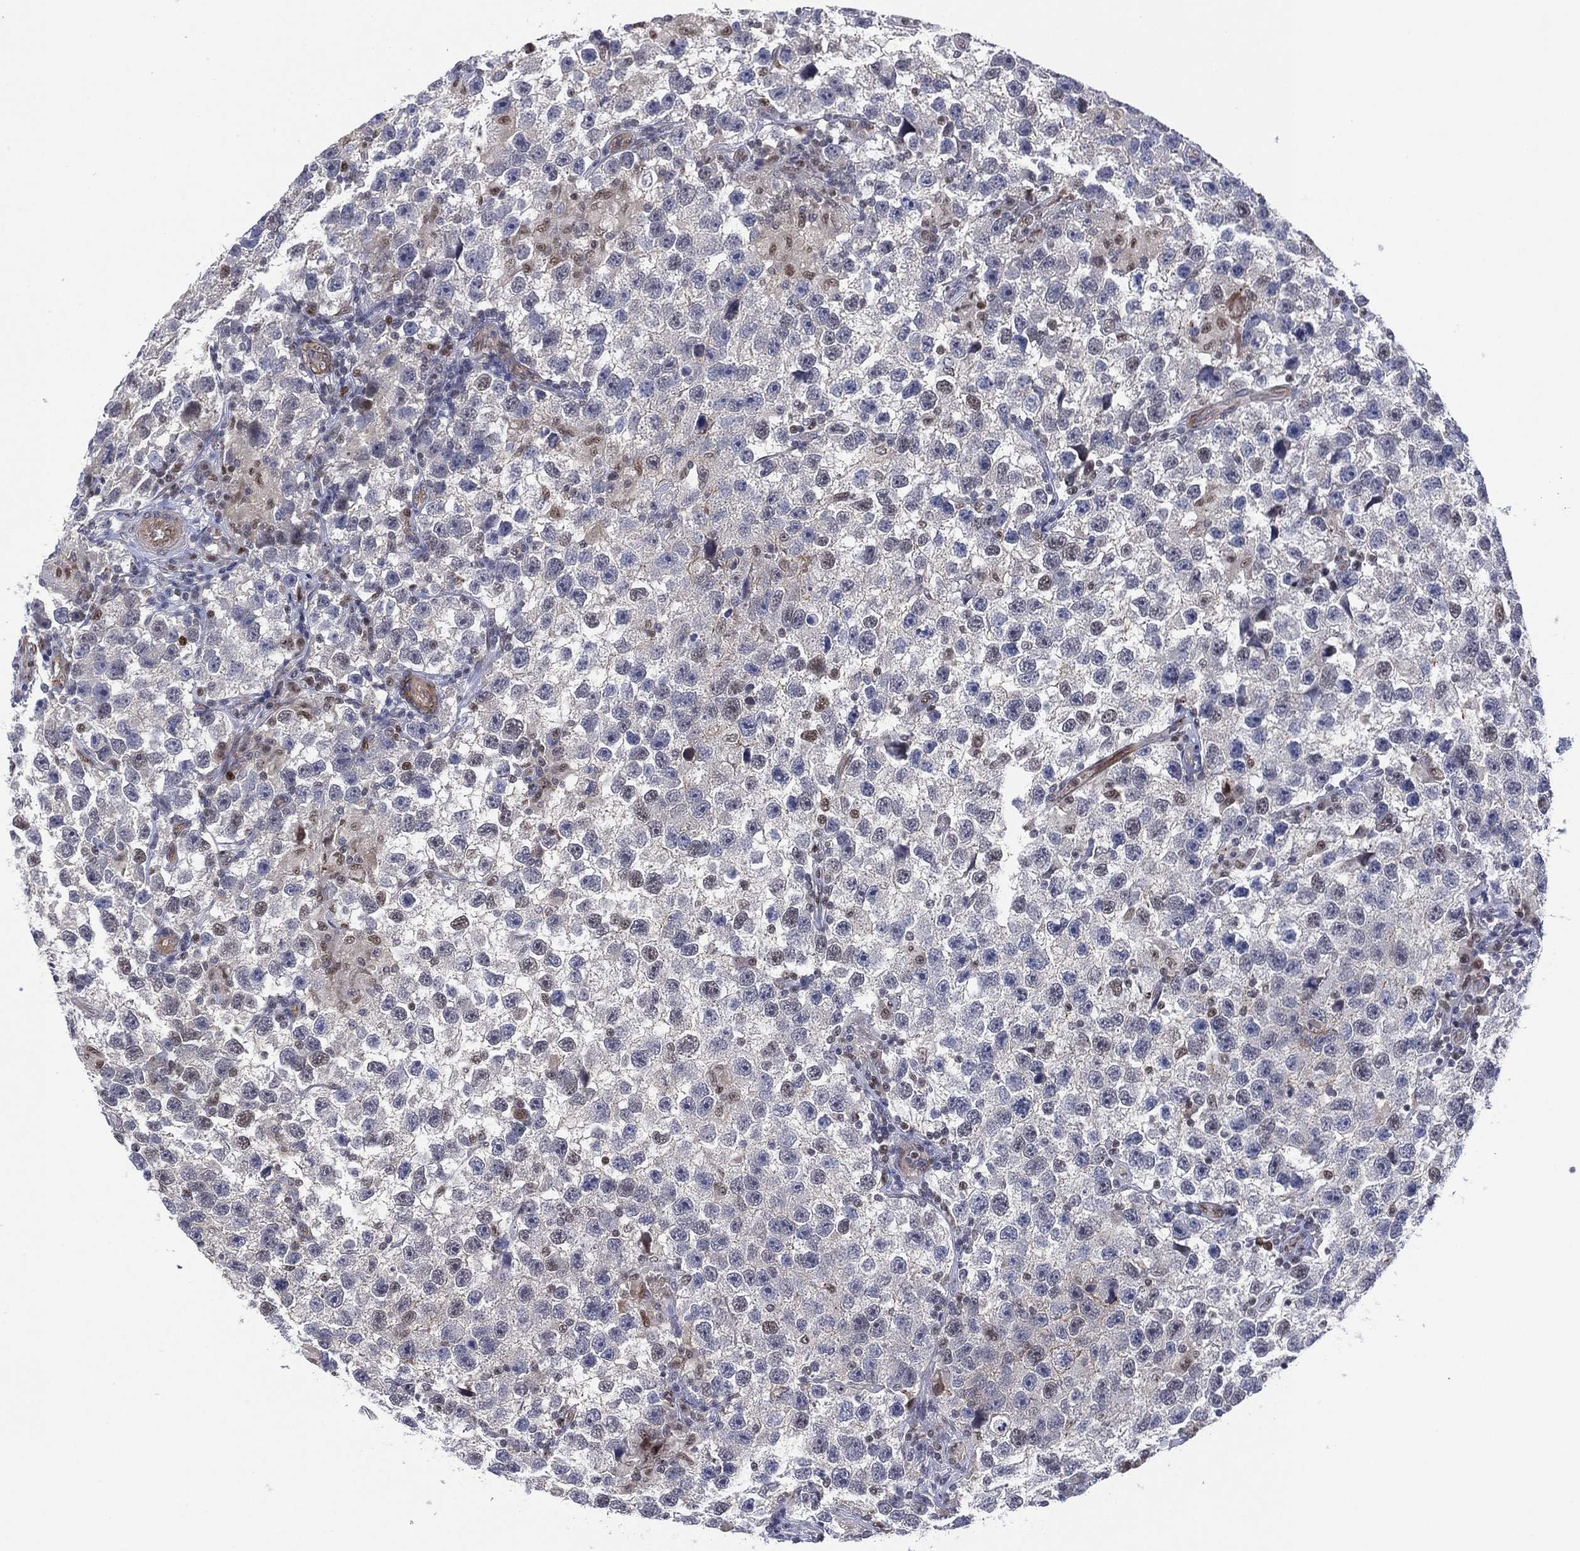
{"staining": {"intensity": "negative", "quantity": "none", "location": "none"}, "tissue": "testis cancer", "cell_type": "Tumor cells", "image_type": "cancer", "snomed": [{"axis": "morphology", "description": "Seminoma, NOS"}, {"axis": "topography", "description": "Testis"}], "caption": "Immunohistochemical staining of human testis cancer (seminoma) demonstrates no significant expression in tumor cells. The staining was performed using DAB to visualize the protein expression in brown, while the nuclei were stained in blue with hematoxylin (Magnification: 20x).", "gene": "GSE1", "patient": {"sex": "male", "age": 26}}